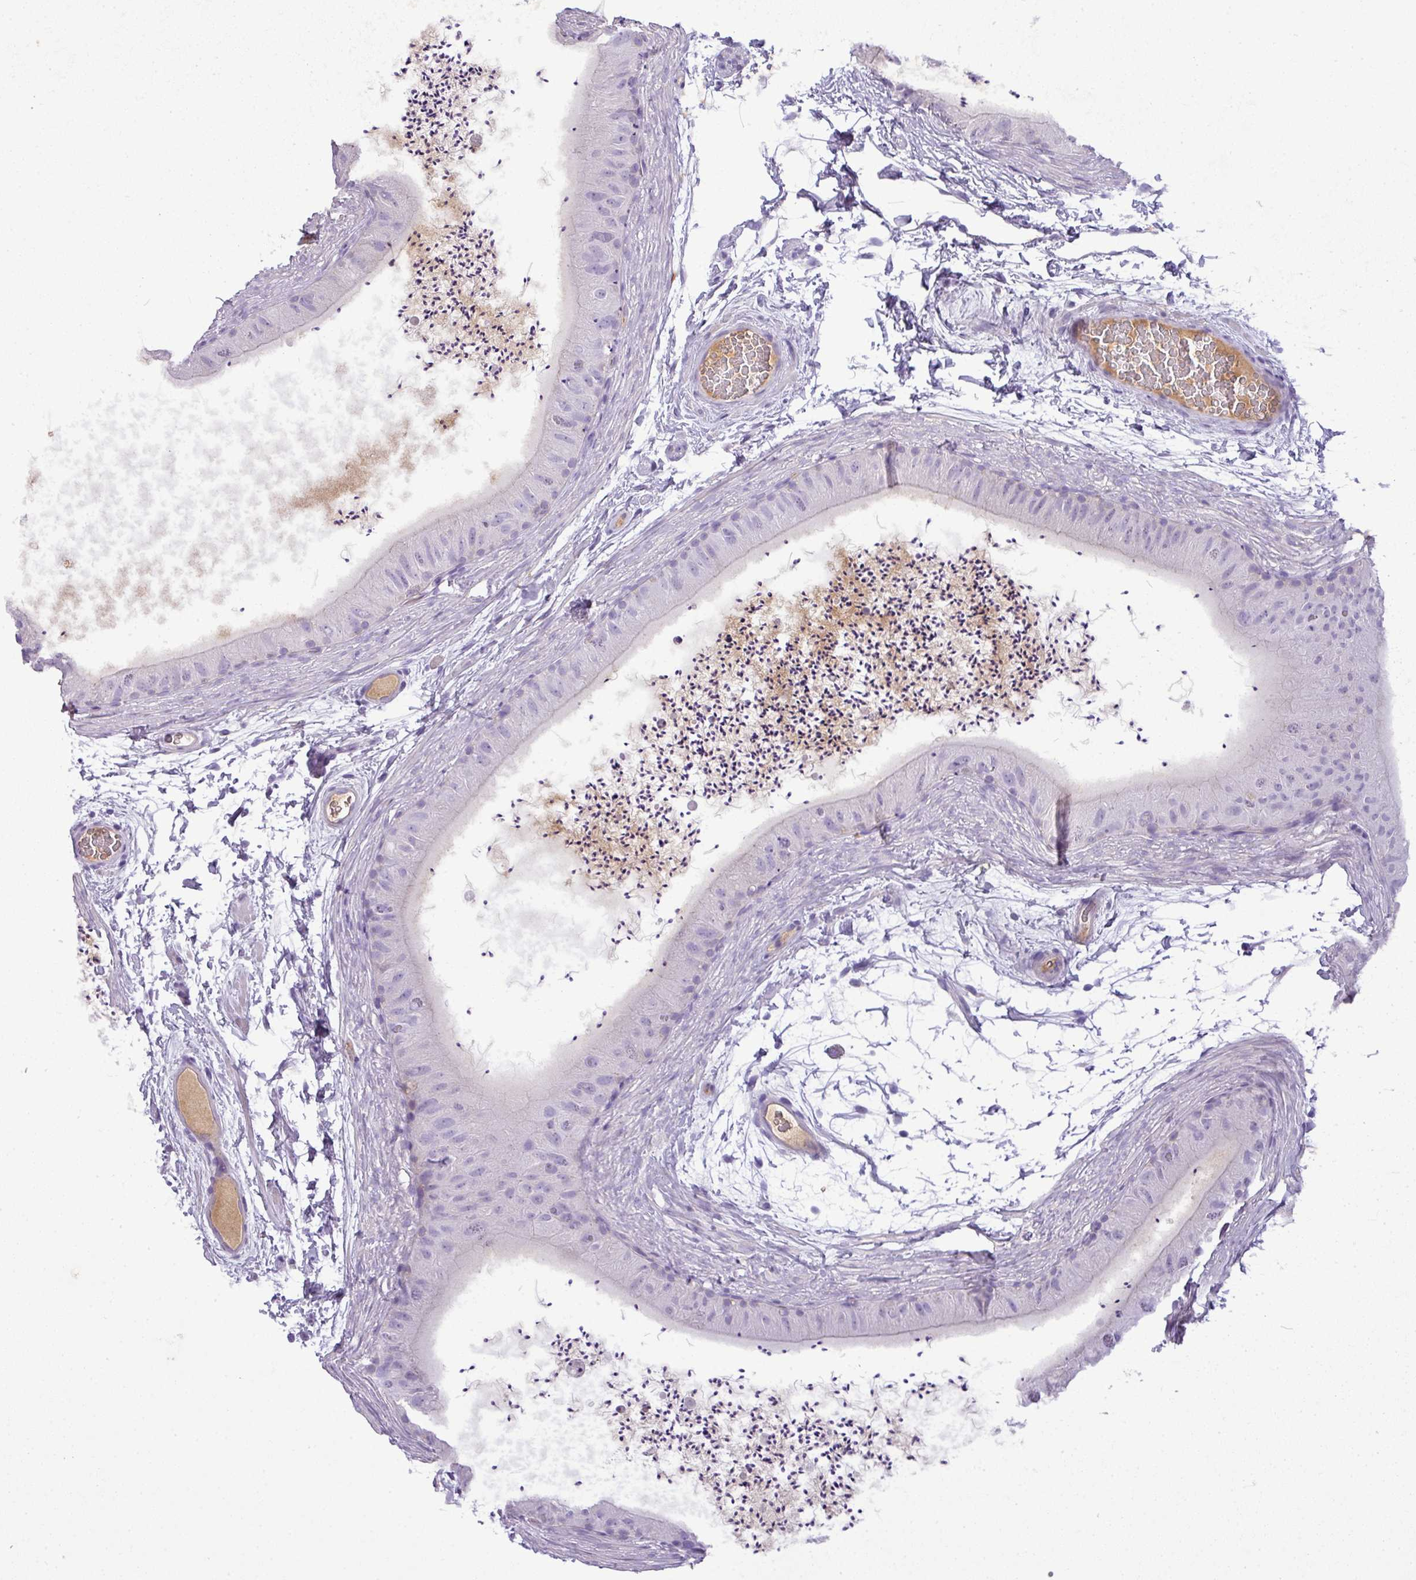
{"staining": {"intensity": "moderate", "quantity": "<25%", "location": "cytoplasmic/membranous"}, "tissue": "epididymis", "cell_type": "Glandular cells", "image_type": "normal", "snomed": [{"axis": "morphology", "description": "Normal tissue, NOS"}, {"axis": "topography", "description": "Epididymis"}], "caption": "Immunohistochemical staining of benign epididymis shows <25% levels of moderate cytoplasmic/membranous protein positivity in about <25% of glandular cells.", "gene": "C4A", "patient": {"sex": "male", "age": 50}}